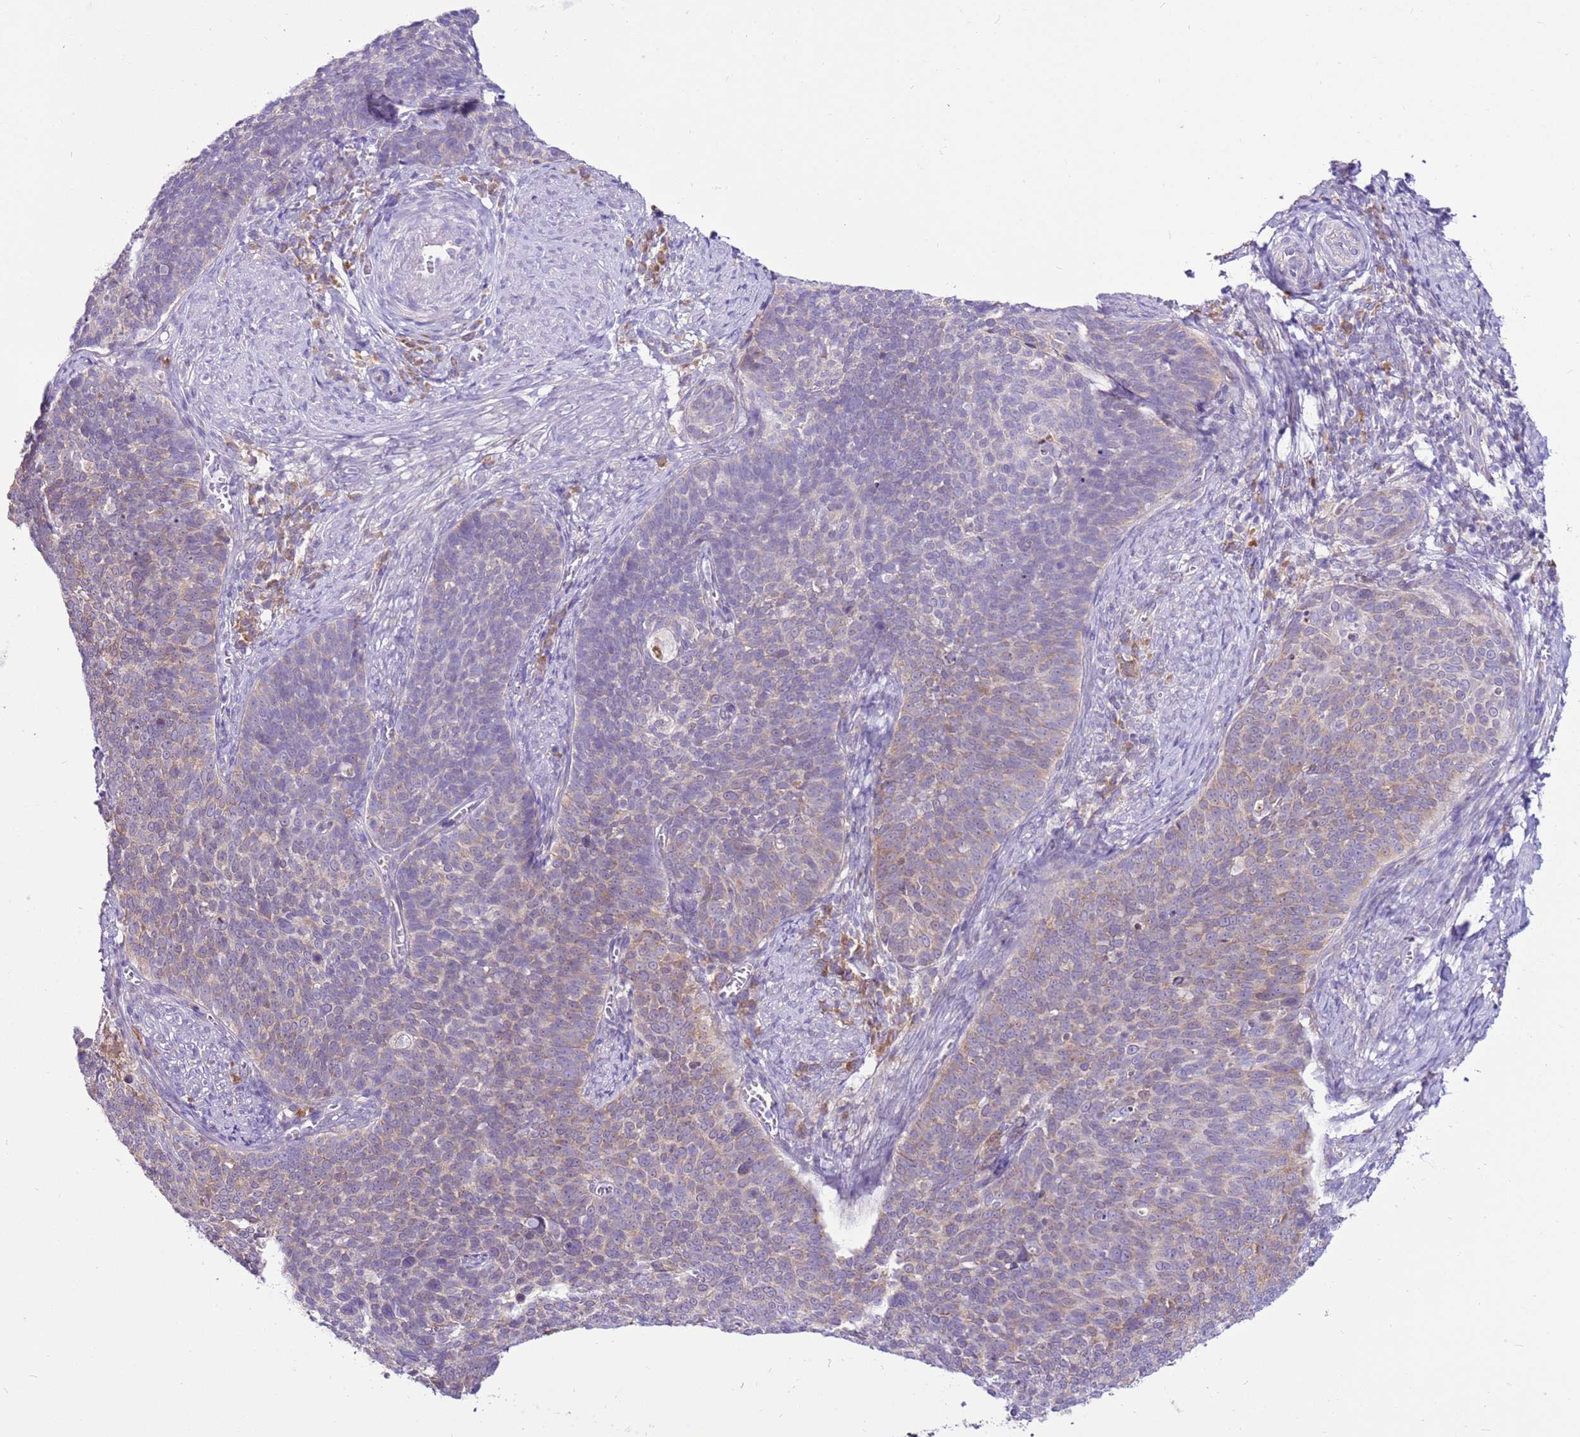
{"staining": {"intensity": "weak", "quantity": "25%-75%", "location": "cytoplasmic/membranous"}, "tissue": "cervical cancer", "cell_type": "Tumor cells", "image_type": "cancer", "snomed": [{"axis": "morphology", "description": "Normal tissue, NOS"}, {"axis": "morphology", "description": "Squamous cell carcinoma, NOS"}, {"axis": "topography", "description": "Cervix"}], "caption": "Squamous cell carcinoma (cervical) stained with a protein marker demonstrates weak staining in tumor cells.", "gene": "MRPL36", "patient": {"sex": "female", "age": 39}}